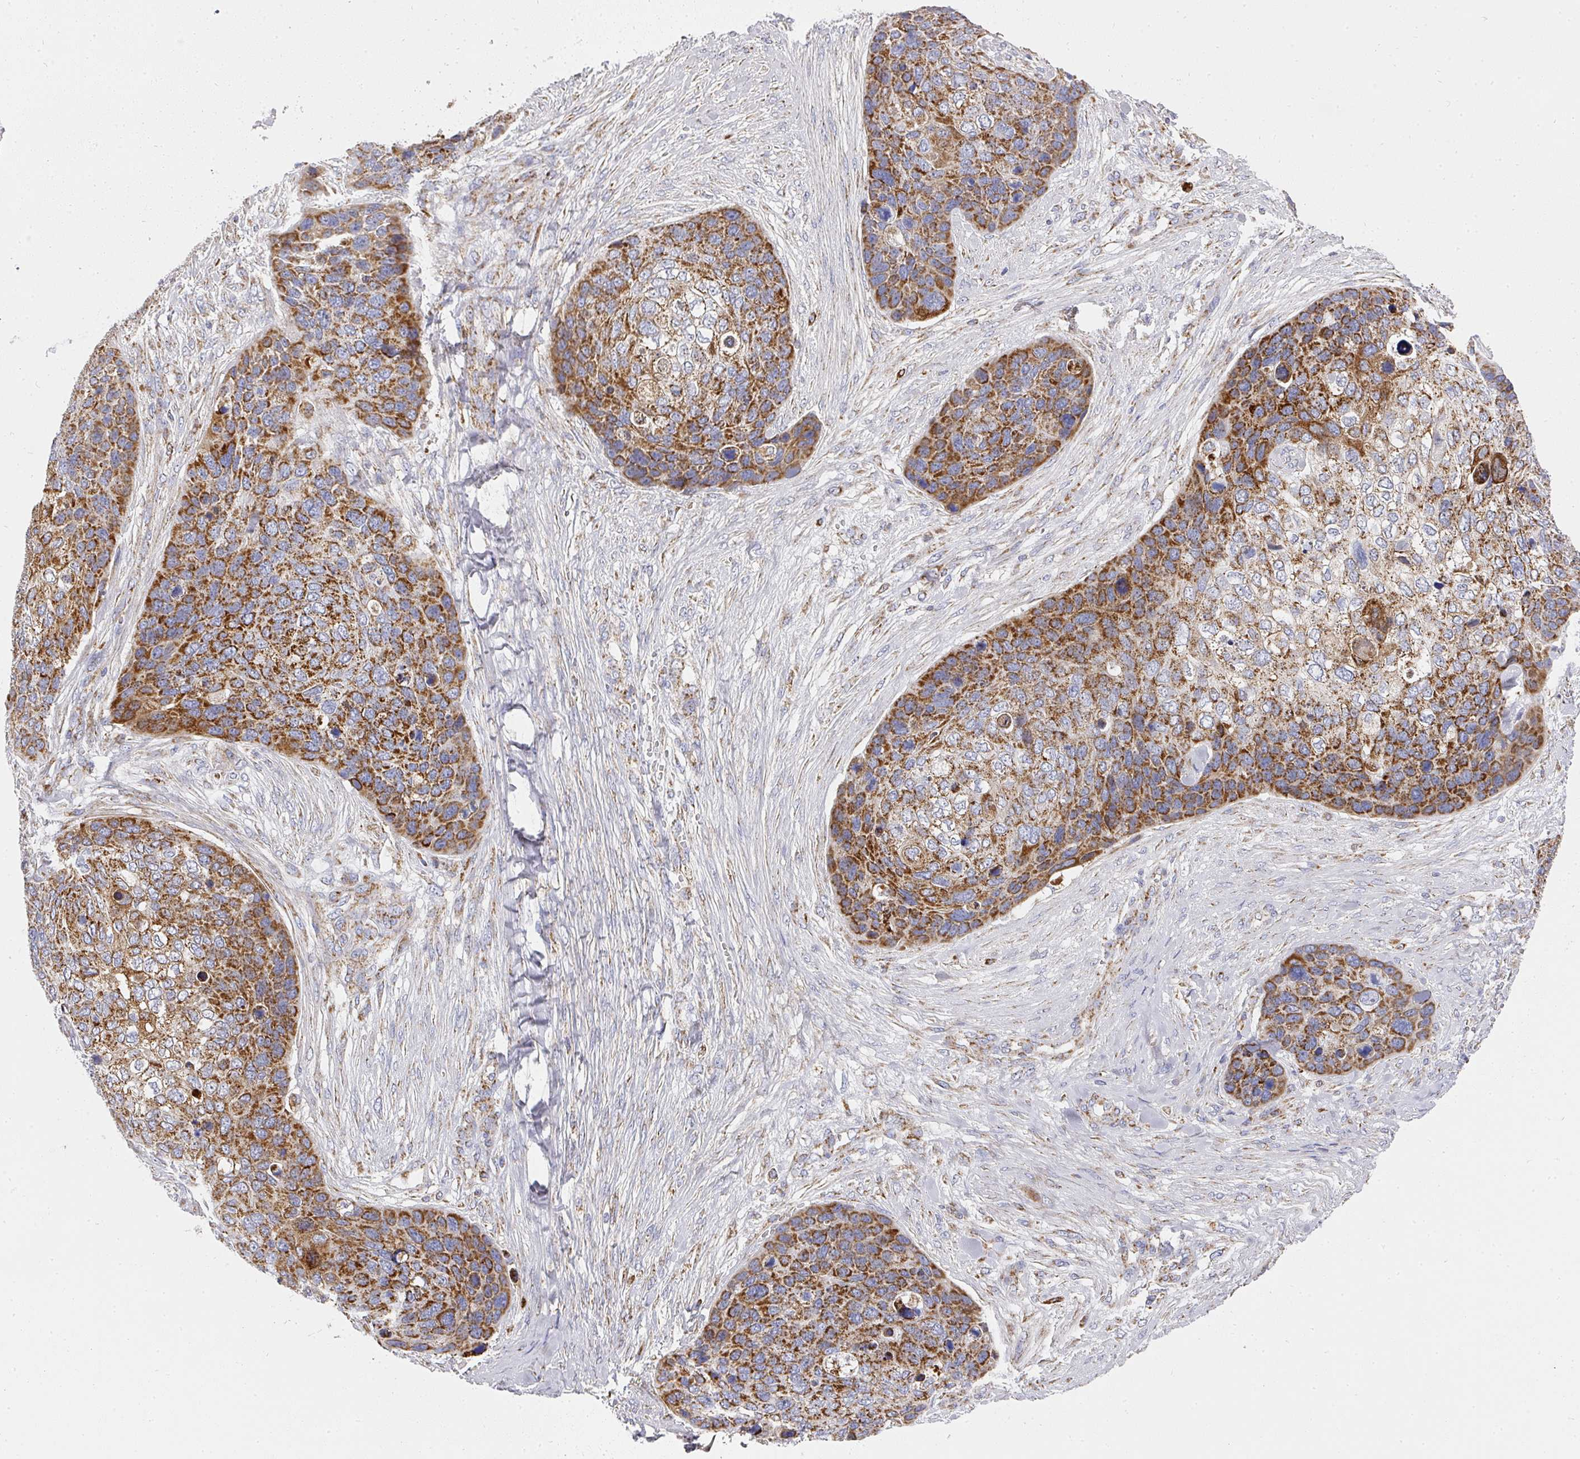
{"staining": {"intensity": "strong", "quantity": ">75%", "location": "cytoplasmic/membranous"}, "tissue": "skin cancer", "cell_type": "Tumor cells", "image_type": "cancer", "snomed": [{"axis": "morphology", "description": "Basal cell carcinoma"}, {"axis": "topography", "description": "Skin"}], "caption": "This is a micrograph of IHC staining of skin cancer (basal cell carcinoma), which shows strong positivity in the cytoplasmic/membranous of tumor cells.", "gene": "UQCRFS1", "patient": {"sex": "female", "age": 74}}